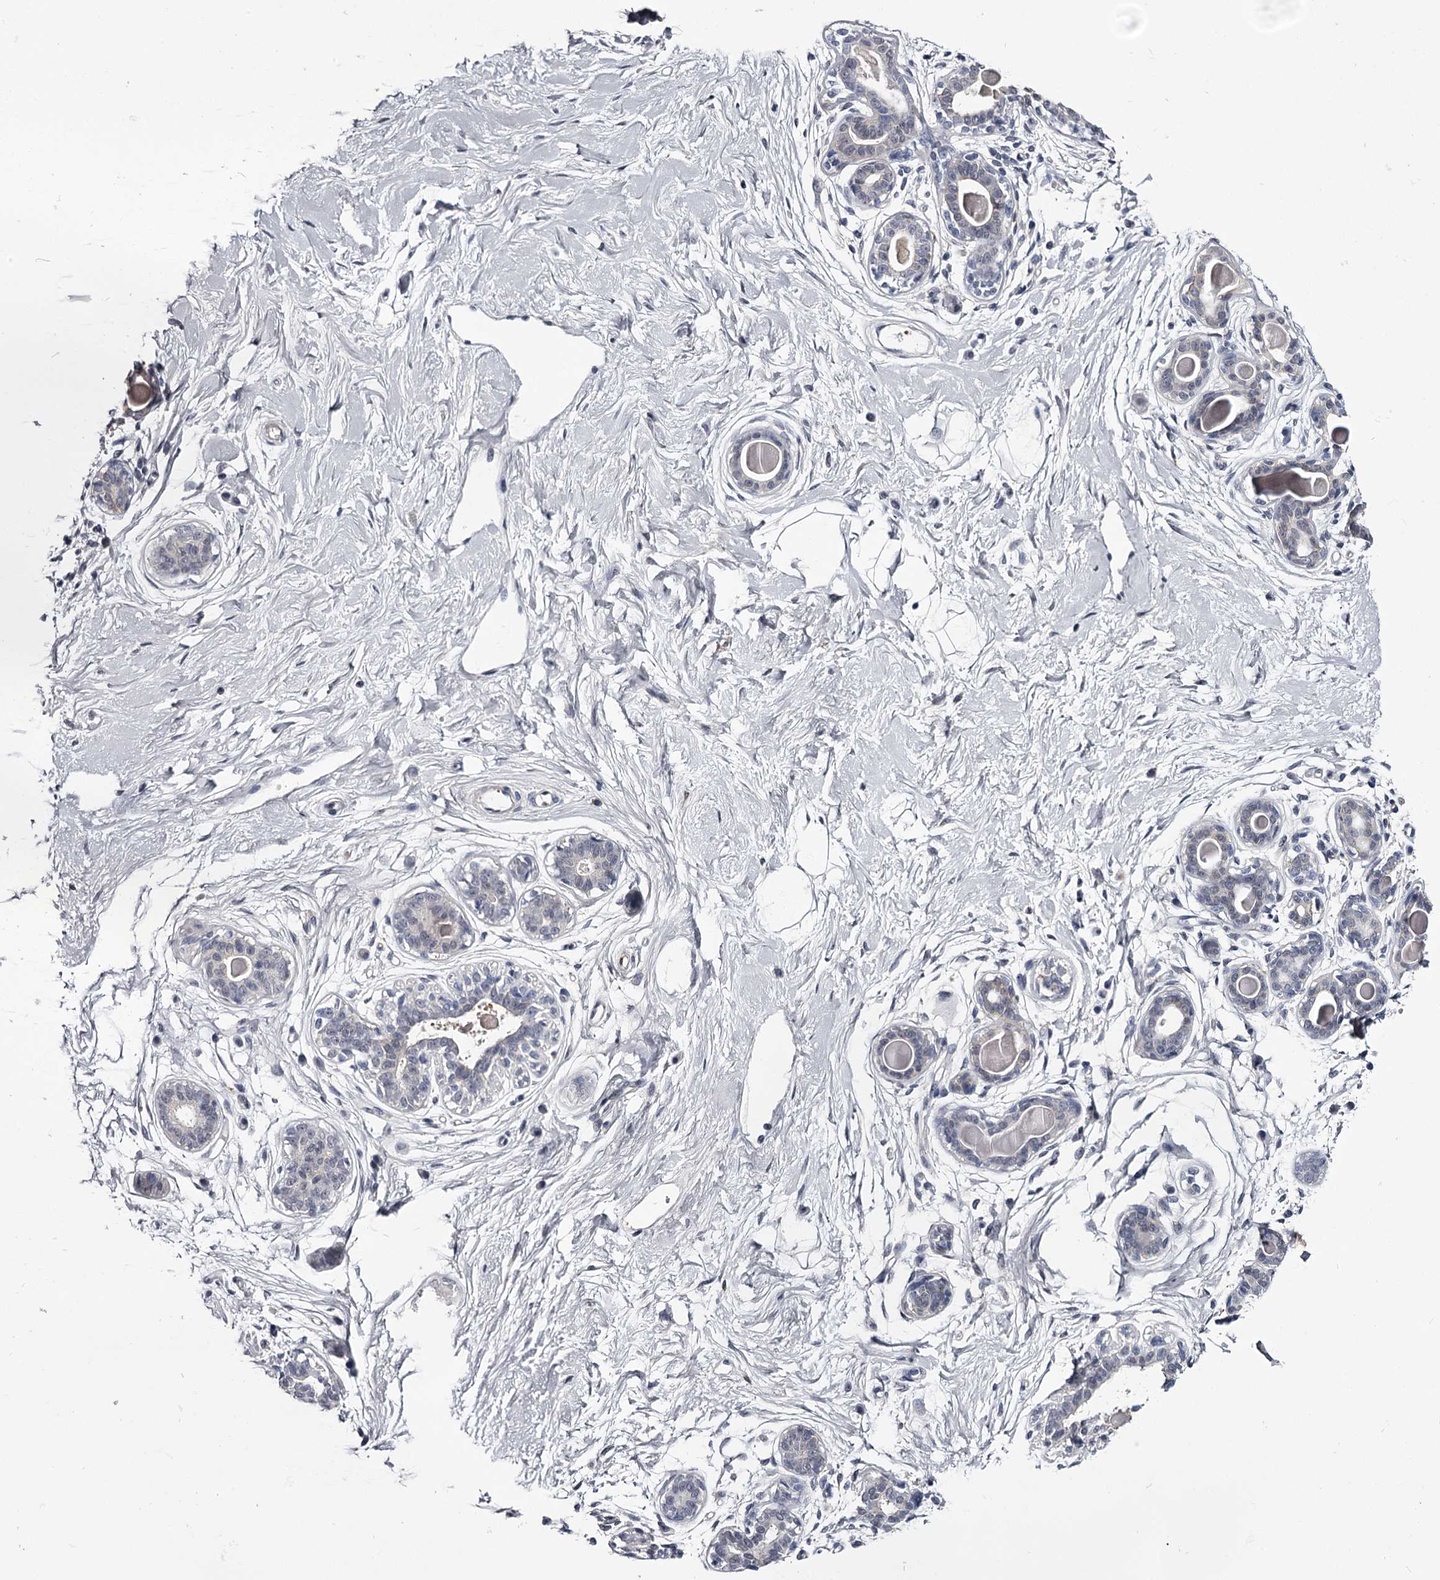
{"staining": {"intensity": "negative", "quantity": "none", "location": "none"}, "tissue": "breast", "cell_type": "Adipocytes", "image_type": "normal", "snomed": [{"axis": "morphology", "description": "Normal tissue, NOS"}, {"axis": "topography", "description": "Breast"}], "caption": "Protein analysis of unremarkable breast shows no significant staining in adipocytes.", "gene": "GSTO1", "patient": {"sex": "female", "age": 45}}